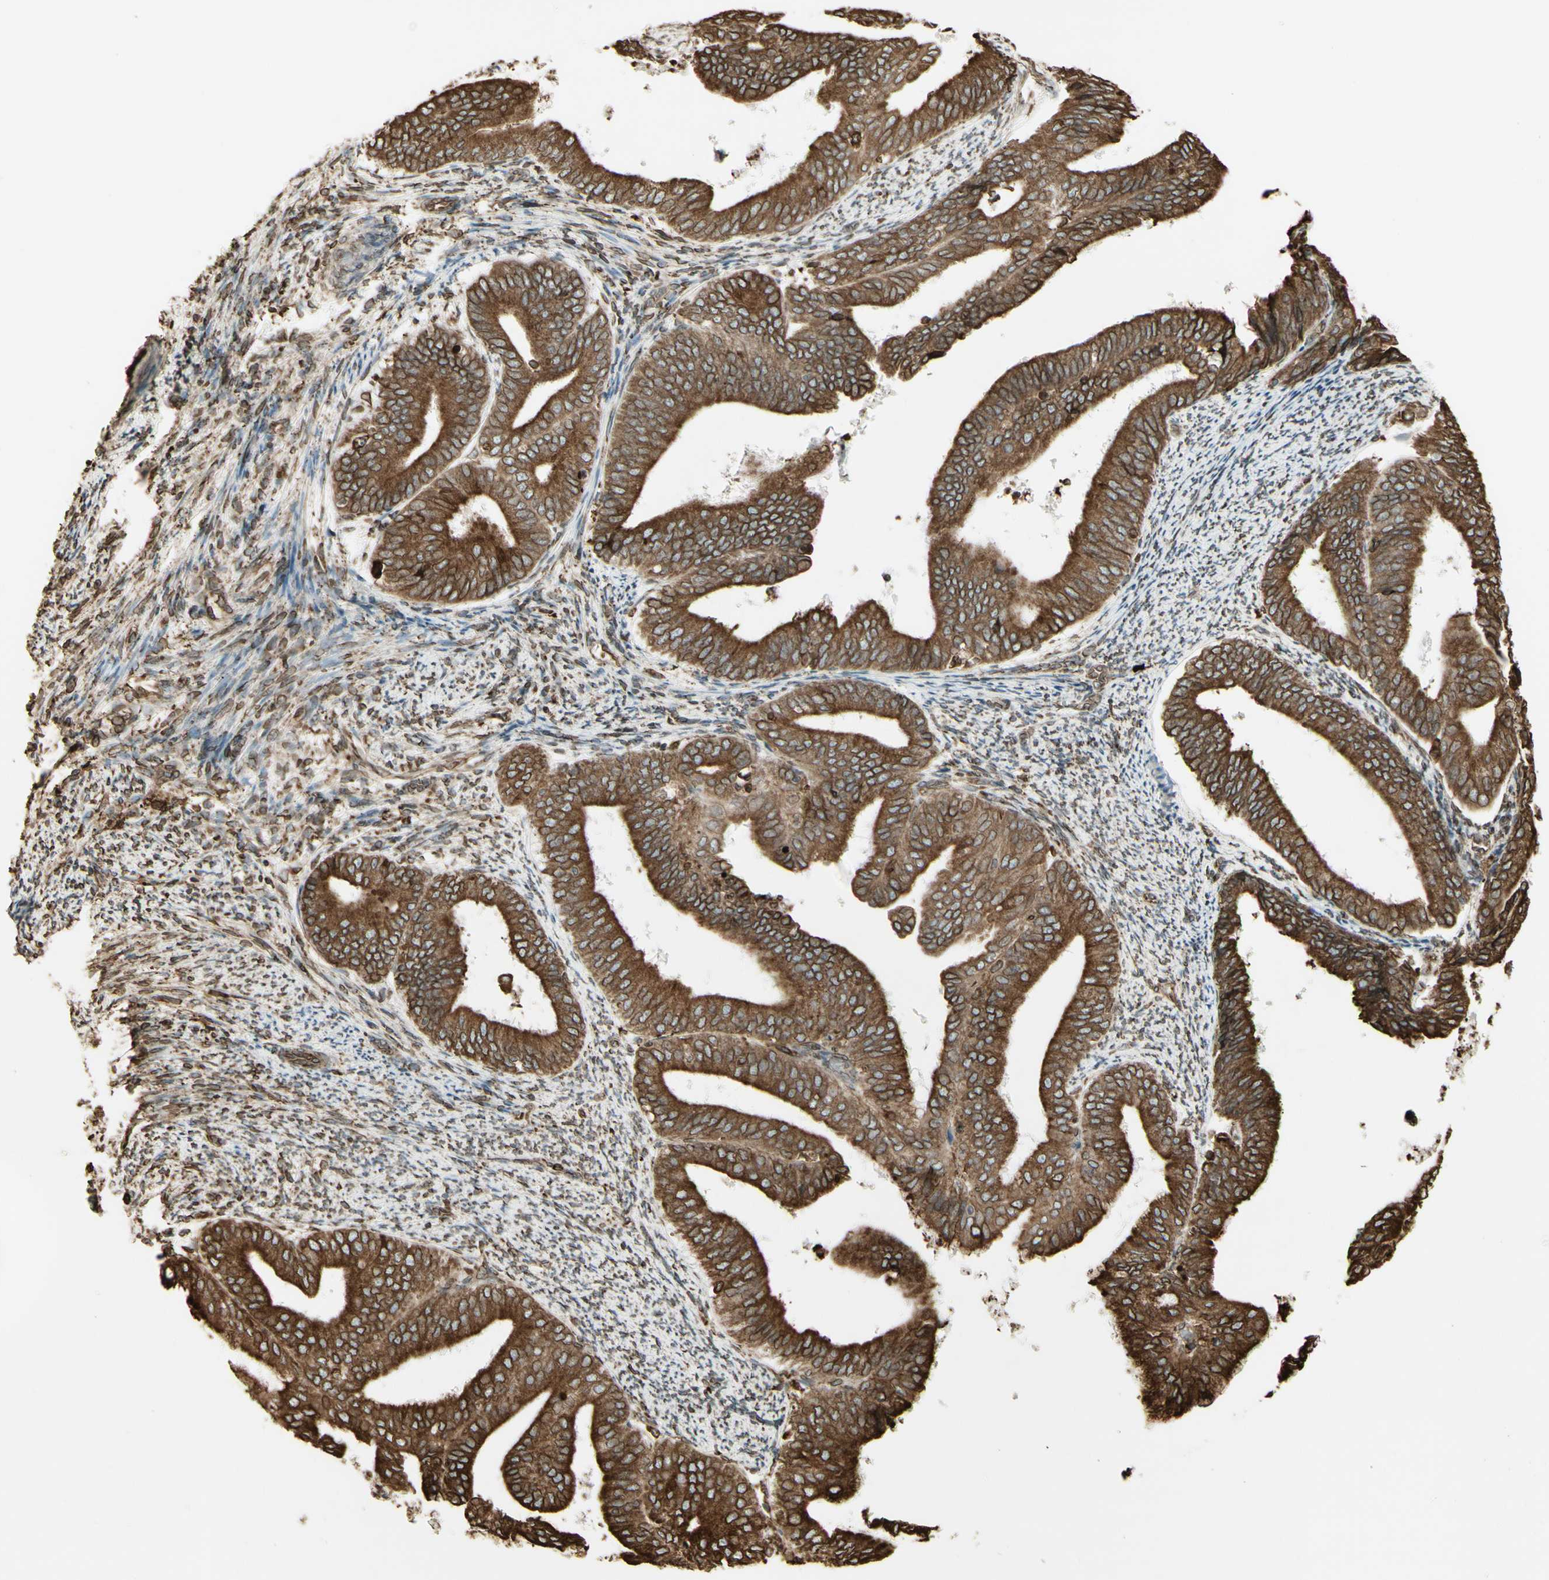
{"staining": {"intensity": "moderate", "quantity": ">75%", "location": "cytoplasmic/membranous"}, "tissue": "endometrial cancer", "cell_type": "Tumor cells", "image_type": "cancer", "snomed": [{"axis": "morphology", "description": "Adenocarcinoma, NOS"}, {"axis": "topography", "description": "Endometrium"}], "caption": "Protein staining by IHC displays moderate cytoplasmic/membranous staining in approximately >75% of tumor cells in endometrial cancer.", "gene": "CANX", "patient": {"sex": "female", "age": 63}}